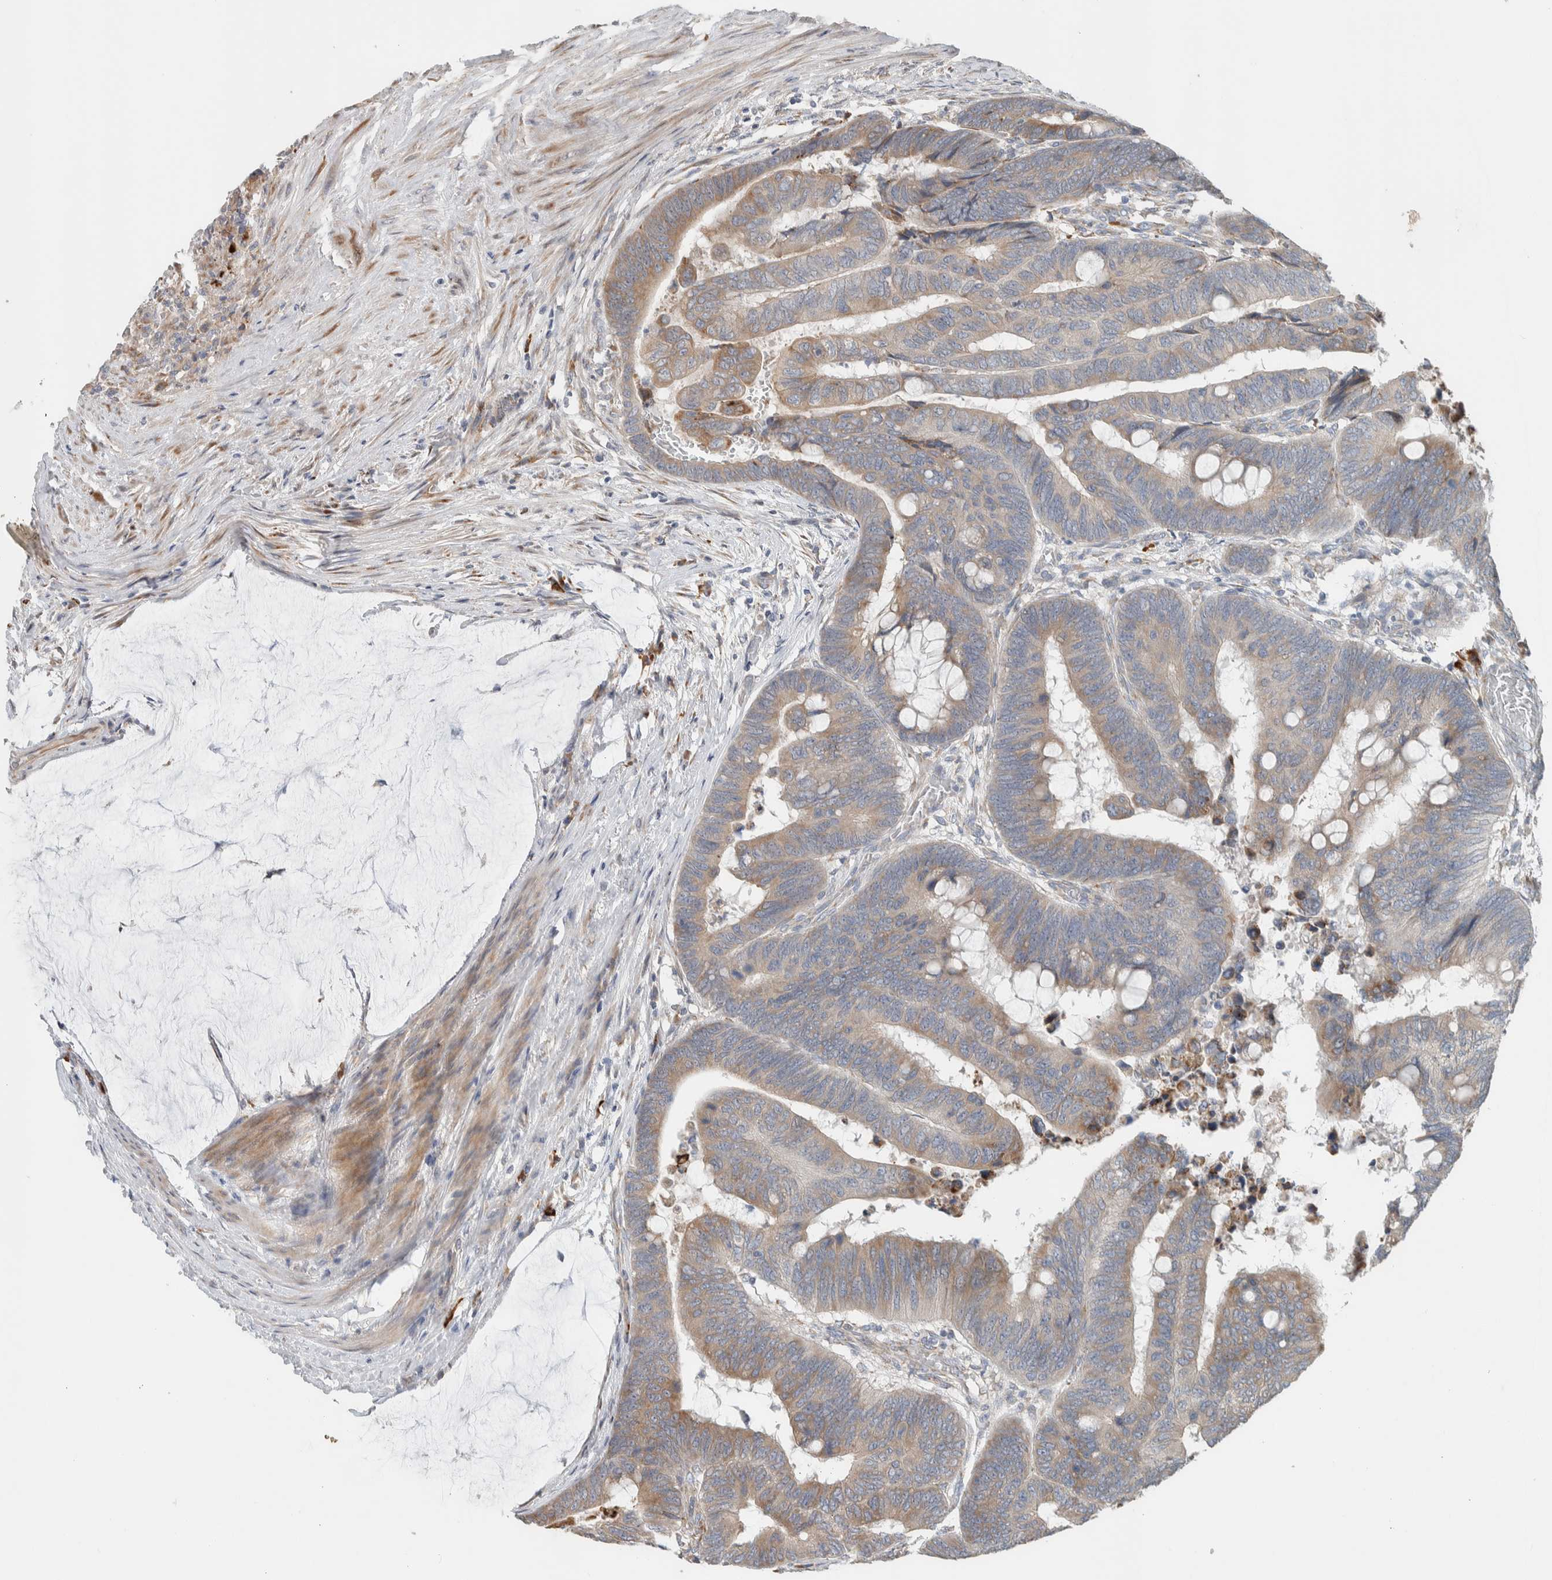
{"staining": {"intensity": "moderate", "quantity": "25%-75%", "location": "cytoplasmic/membranous"}, "tissue": "colorectal cancer", "cell_type": "Tumor cells", "image_type": "cancer", "snomed": [{"axis": "morphology", "description": "Normal tissue, NOS"}, {"axis": "morphology", "description": "Adenocarcinoma, NOS"}, {"axis": "topography", "description": "Rectum"}], "caption": "IHC (DAB) staining of adenocarcinoma (colorectal) displays moderate cytoplasmic/membranous protein staining in about 25%-75% of tumor cells.", "gene": "ADCY8", "patient": {"sex": "male", "age": 92}}